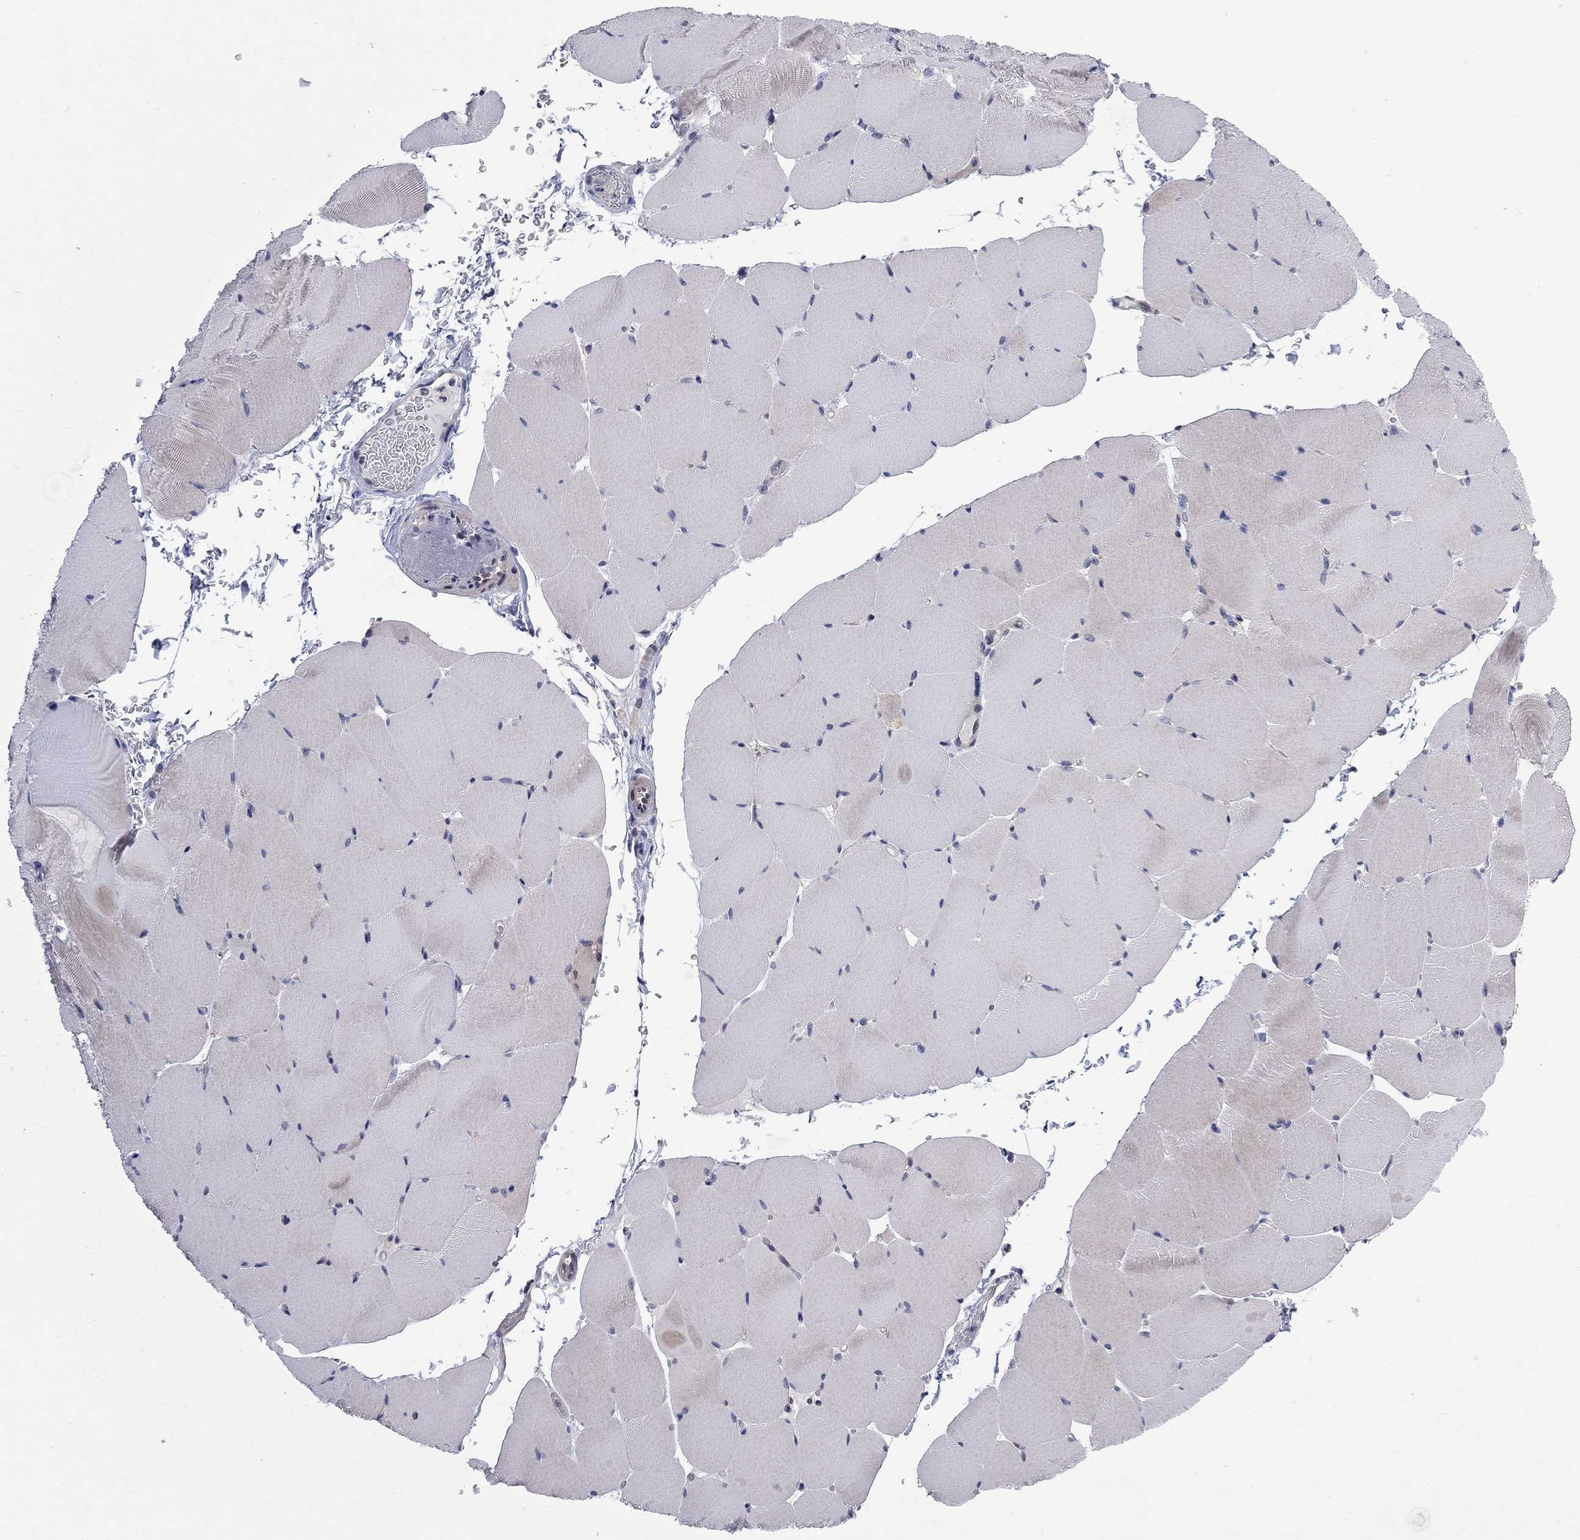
{"staining": {"intensity": "negative", "quantity": "none", "location": "none"}, "tissue": "skeletal muscle", "cell_type": "Myocytes", "image_type": "normal", "snomed": [{"axis": "morphology", "description": "Normal tissue, NOS"}, {"axis": "topography", "description": "Skeletal muscle"}], "caption": "Skeletal muscle was stained to show a protein in brown. There is no significant expression in myocytes. (IHC, brightfield microscopy, high magnification).", "gene": "CNOT11", "patient": {"sex": "female", "age": 37}}